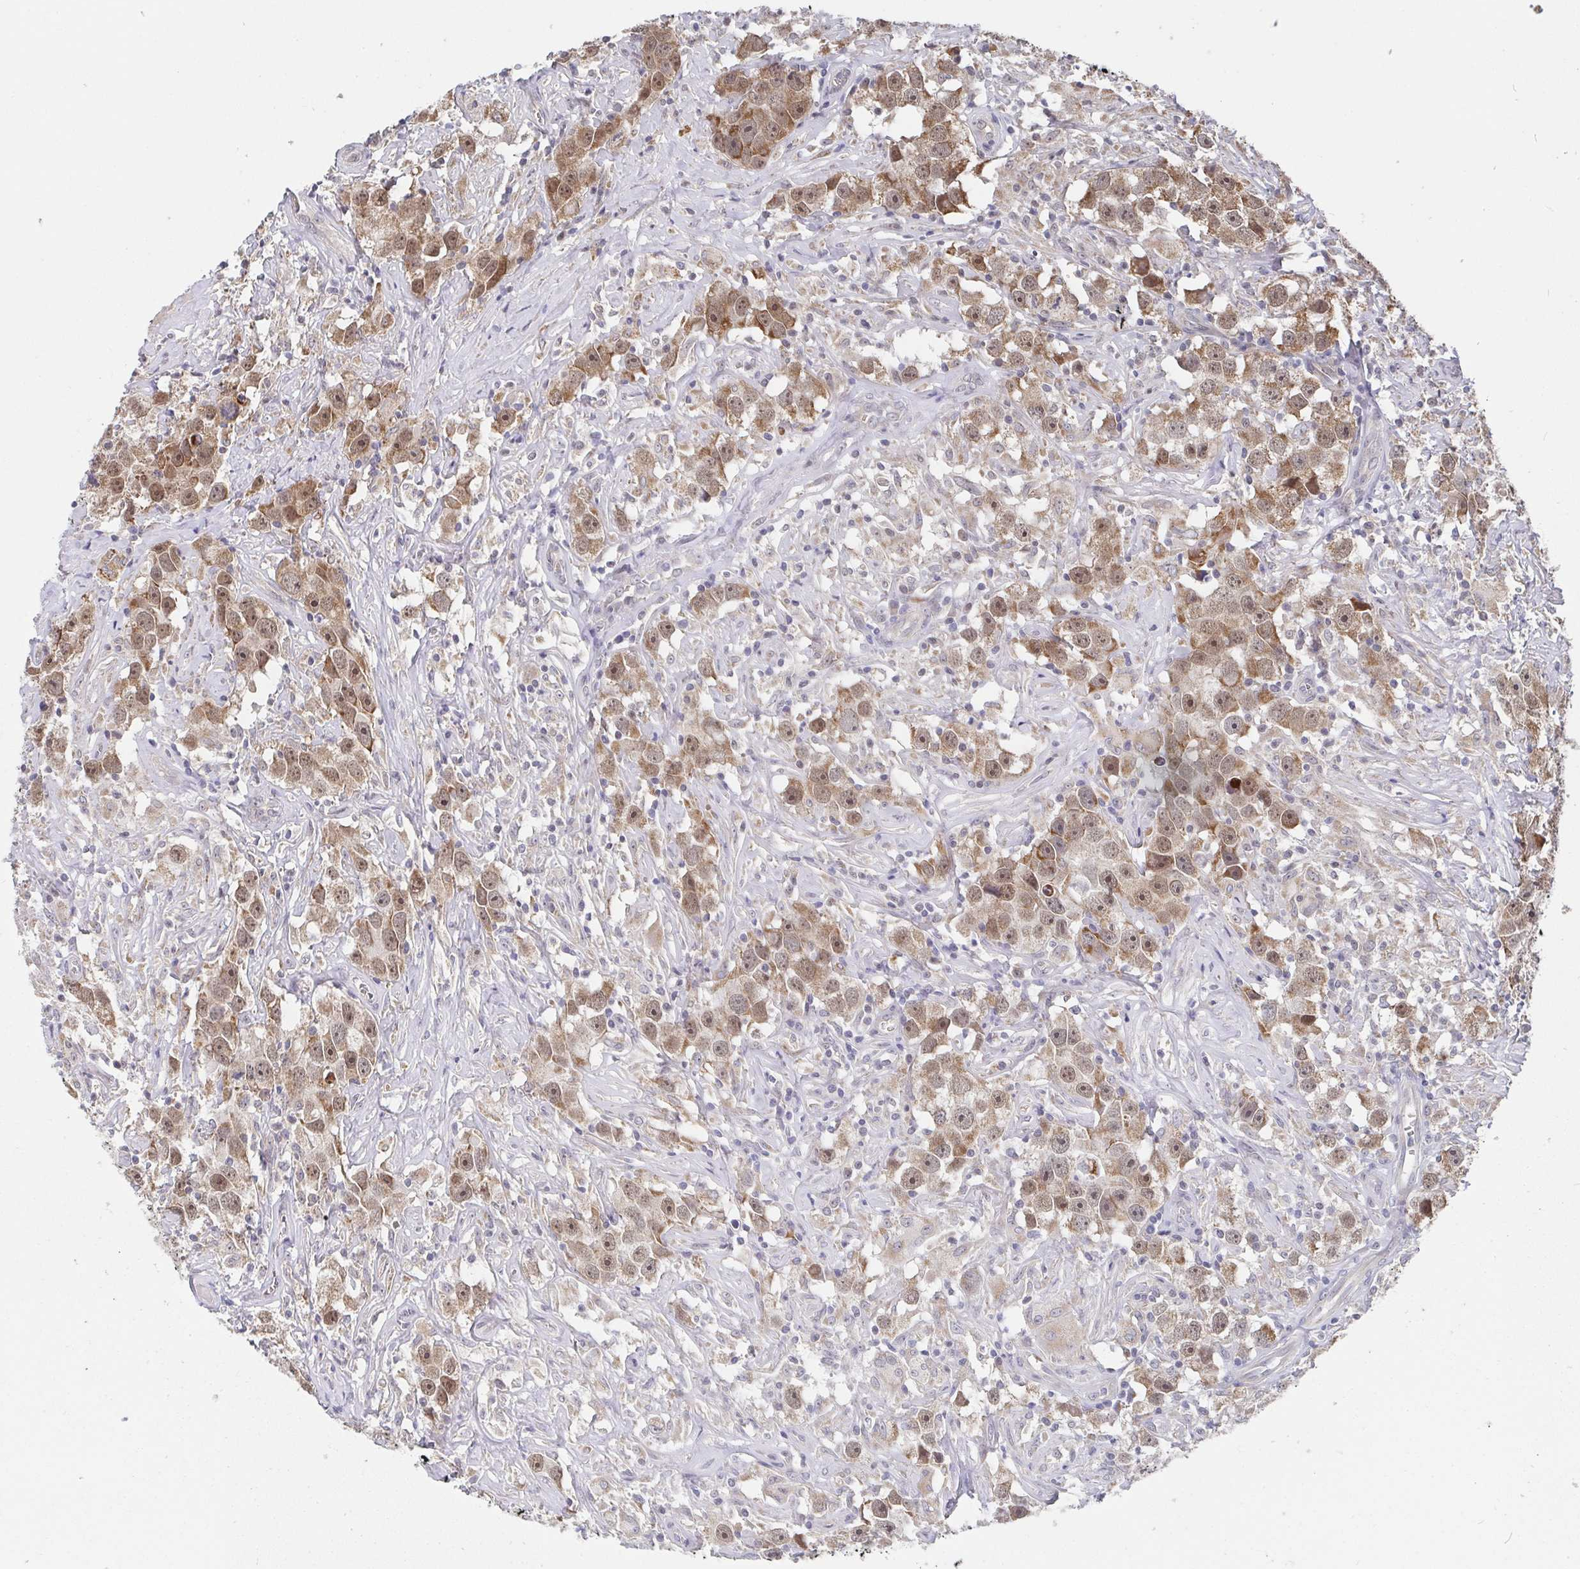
{"staining": {"intensity": "moderate", "quantity": ">75%", "location": "cytoplasmic/membranous,nuclear"}, "tissue": "testis cancer", "cell_type": "Tumor cells", "image_type": "cancer", "snomed": [{"axis": "morphology", "description": "Seminoma, NOS"}, {"axis": "topography", "description": "Testis"}], "caption": "Moderate cytoplasmic/membranous and nuclear staining for a protein is identified in approximately >75% of tumor cells of seminoma (testis) using IHC.", "gene": "PDF", "patient": {"sex": "male", "age": 49}}